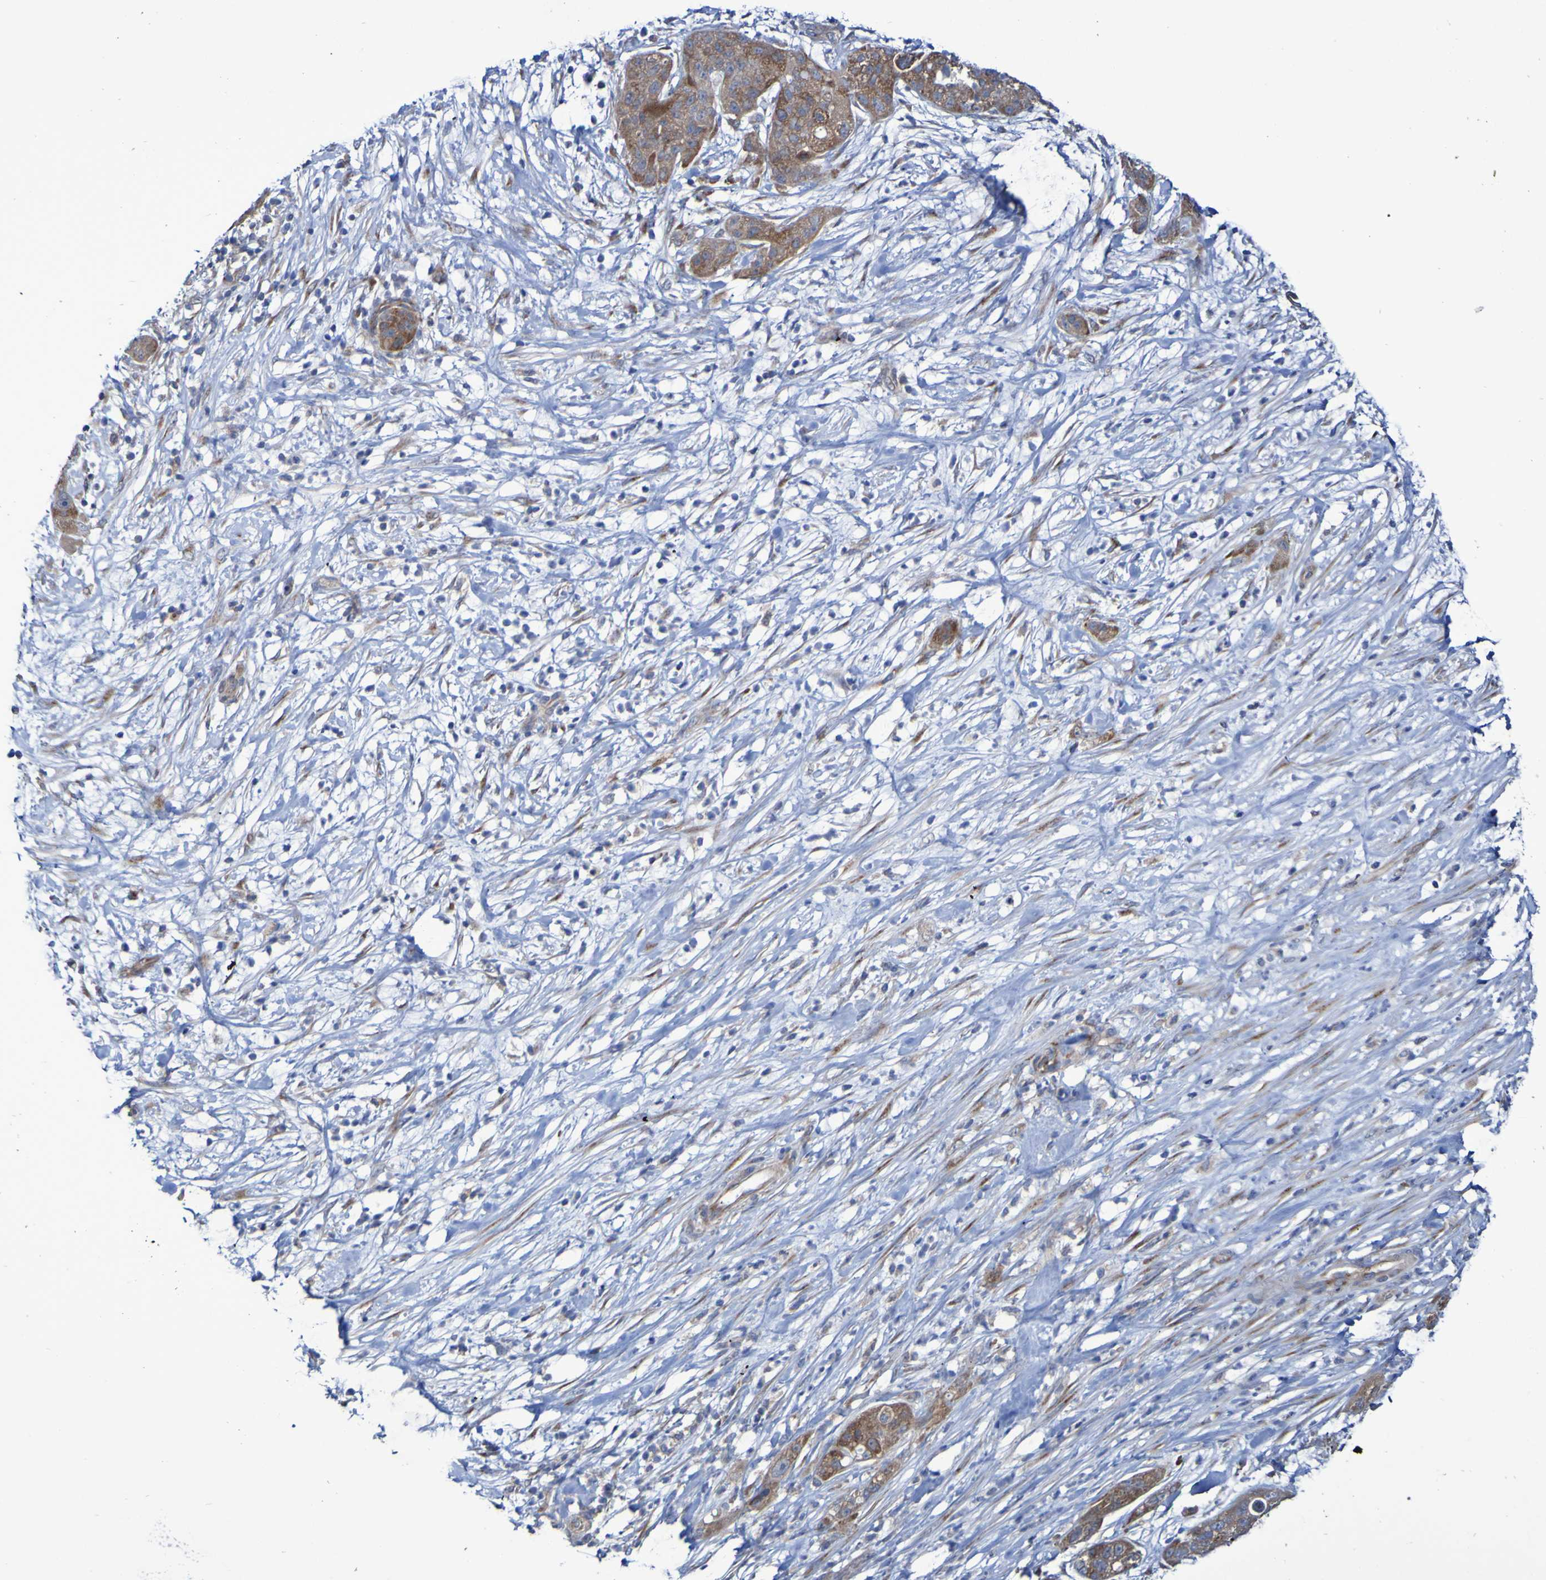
{"staining": {"intensity": "moderate", "quantity": ">75%", "location": "cytoplasmic/membranous"}, "tissue": "pancreatic cancer", "cell_type": "Tumor cells", "image_type": "cancer", "snomed": [{"axis": "morphology", "description": "Adenocarcinoma, NOS"}, {"axis": "topography", "description": "Pancreas"}], "caption": "The micrograph shows staining of pancreatic cancer, revealing moderate cytoplasmic/membranous protein expression (brown color) within tumor cells.", "gene": "LMBRD2", "patient": {"sex": "female", "age": 78}}